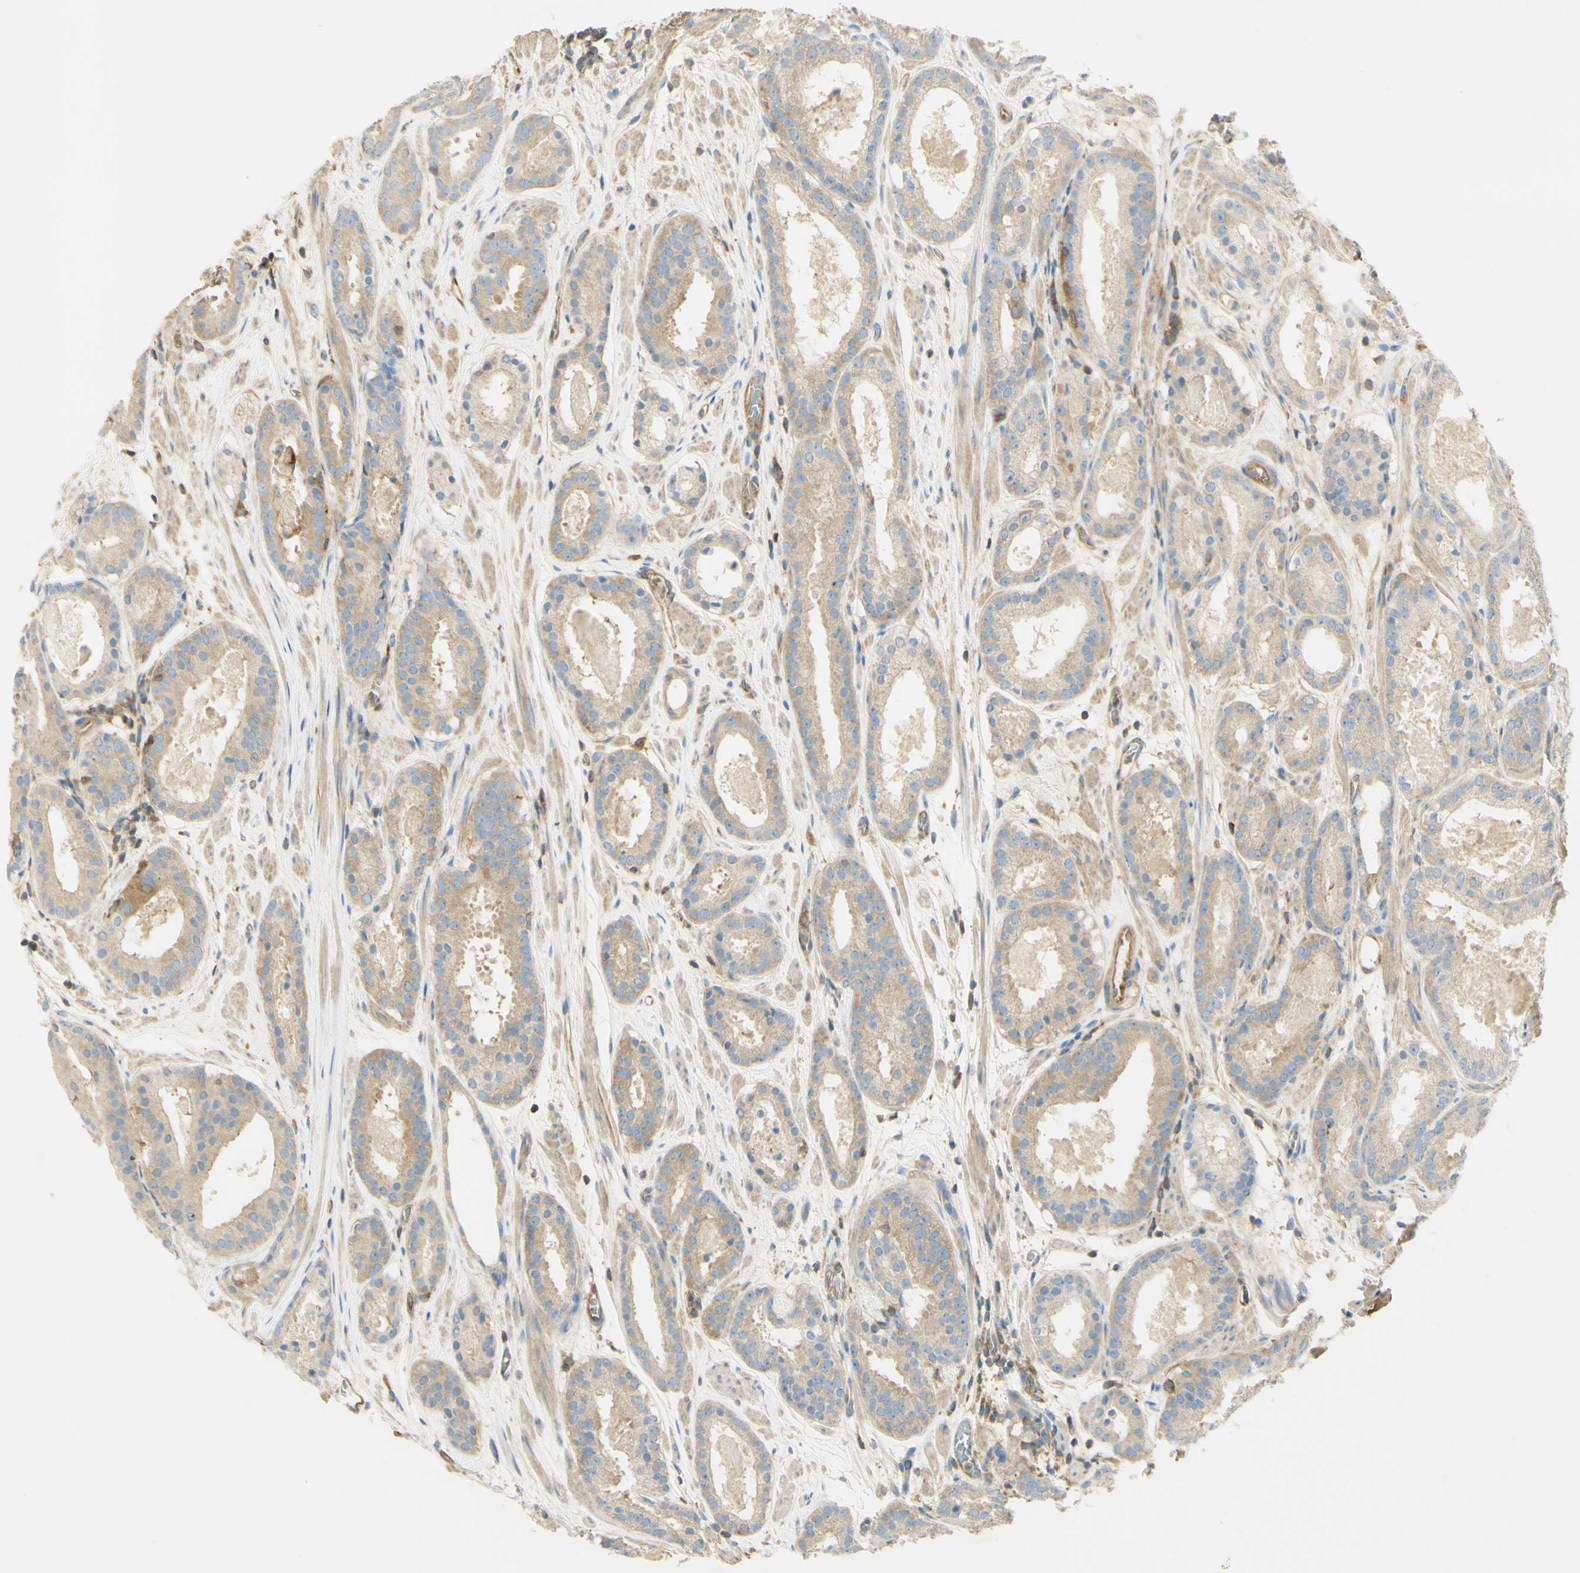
{"staining": {"intensity": "moderate", "quantity": ">75%", "location": "cytoplasmic/membranous"}, "tissue": "prostate cancer", "cell_type": "Tumor cells", "image_type": "cancer", "snomed": [{"axis": "morphology", "description": "Adenocarcinoma, Low grade"}, {"axis": "topography", "description": "Prostate"}], "caption": "Immunohistochemistry of low-grade adenocarcinoma (prostate) reveals medium levels of moderate cytoplasmic/membranous expression in approximately >75% of tumor cells.", "gene": "IKBKG", "patient": {"sex": "male", "age": 69}}